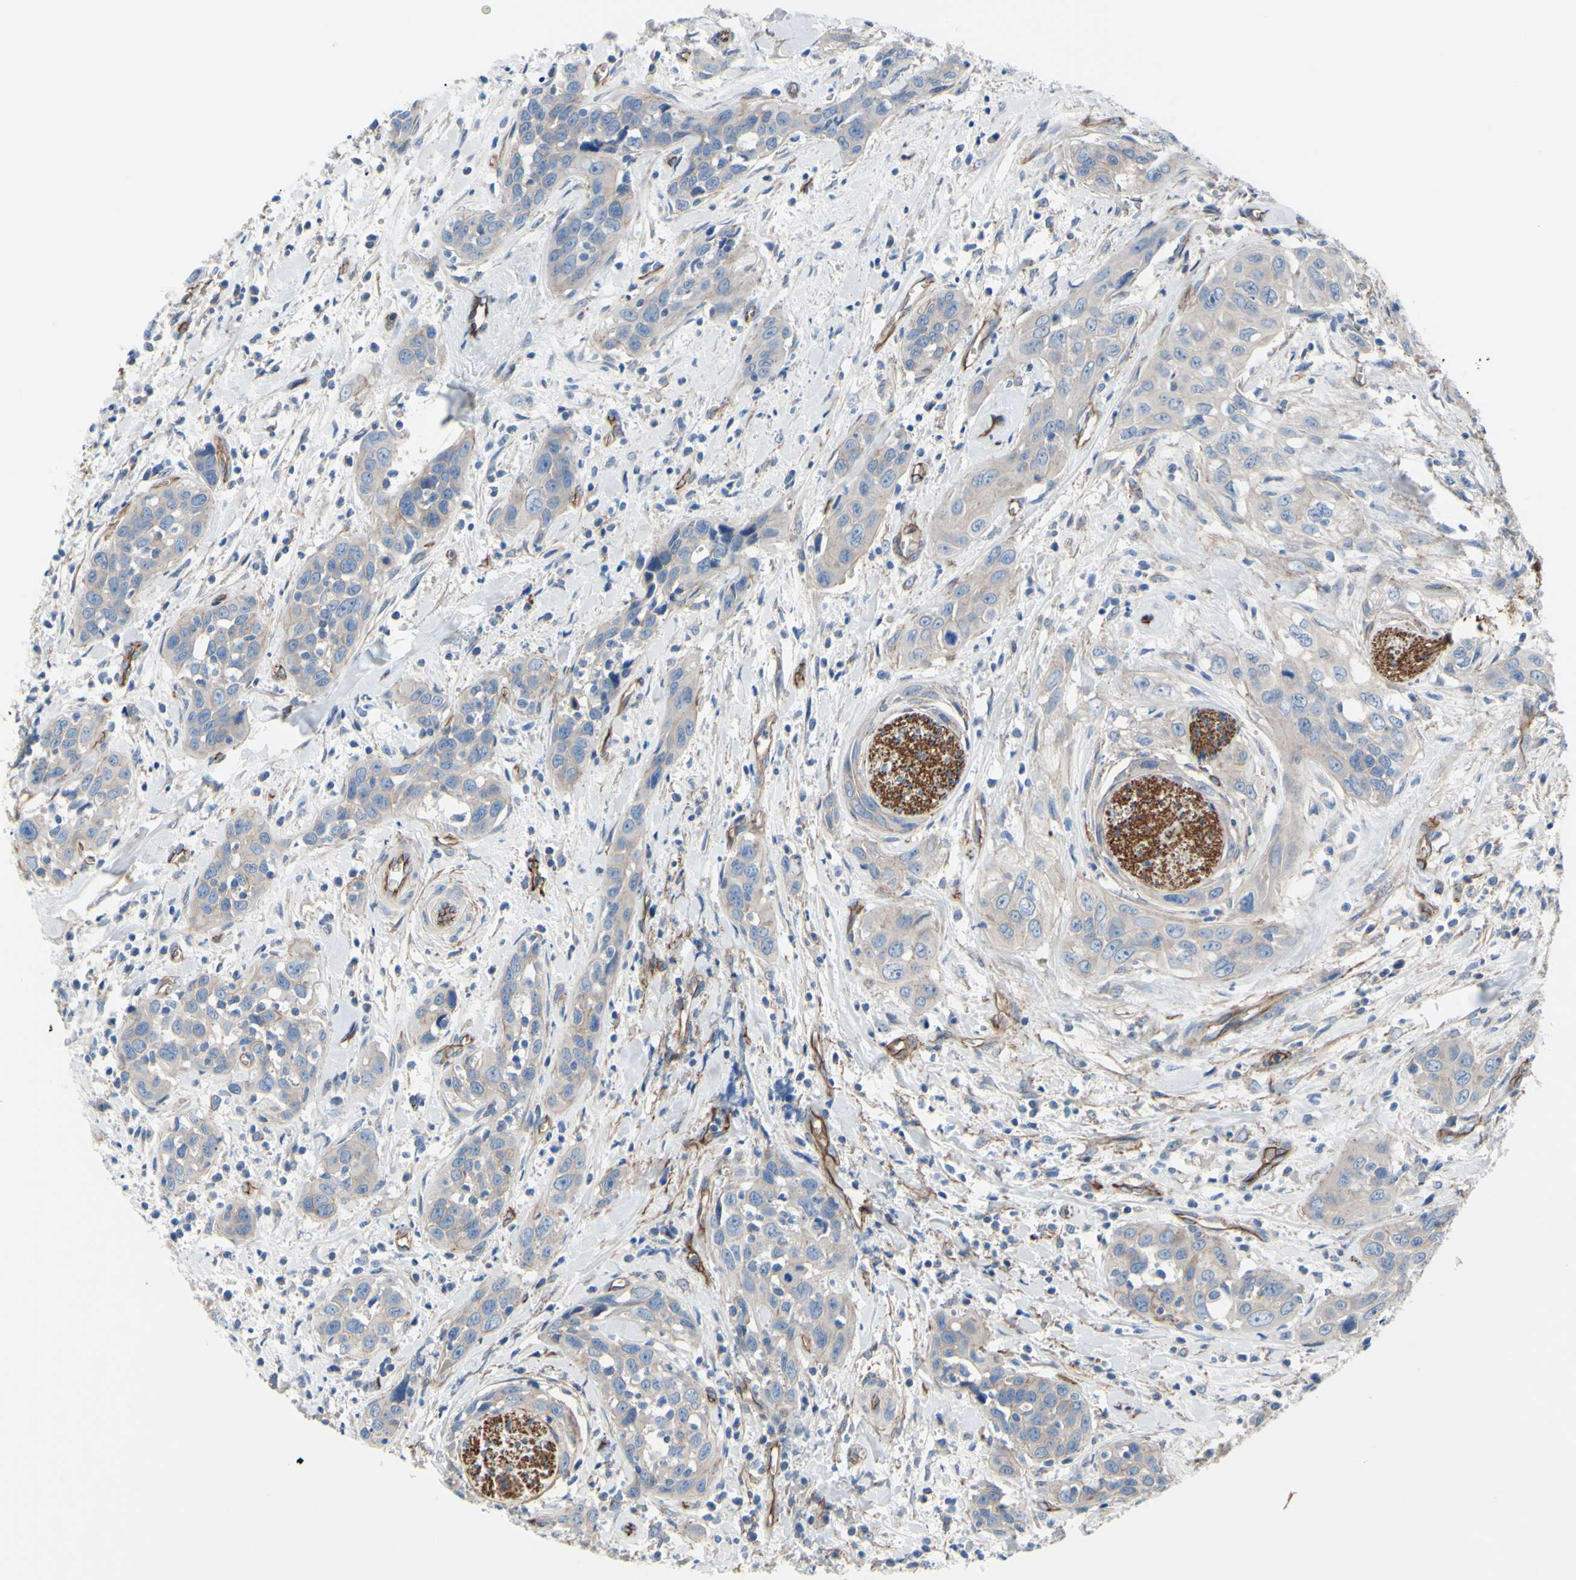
{"staining": {"intensity": "weak", "quantity": ">75%", "location": "cytoplasmic/membranous"}, "tissue": "head and neck cancer", "cell_type": "Tumor cells", "image_type": "cancer", "snomed": [{"axis": "morphology", "description": "Squamous cell carcinoma, NOS"}, {"axis": "topography", "description": "Oral tissue"}, {"axis": "topography", "description": "Head-Neck"}], "caption": "Protein expression analysis of squamous cell carcinoma (head and neck) displays weak cytoplasmic/membranous expression in about >75% of tumor cells.", "gene": "TPBG", "patient": {"sex": "female", "age": 50}}